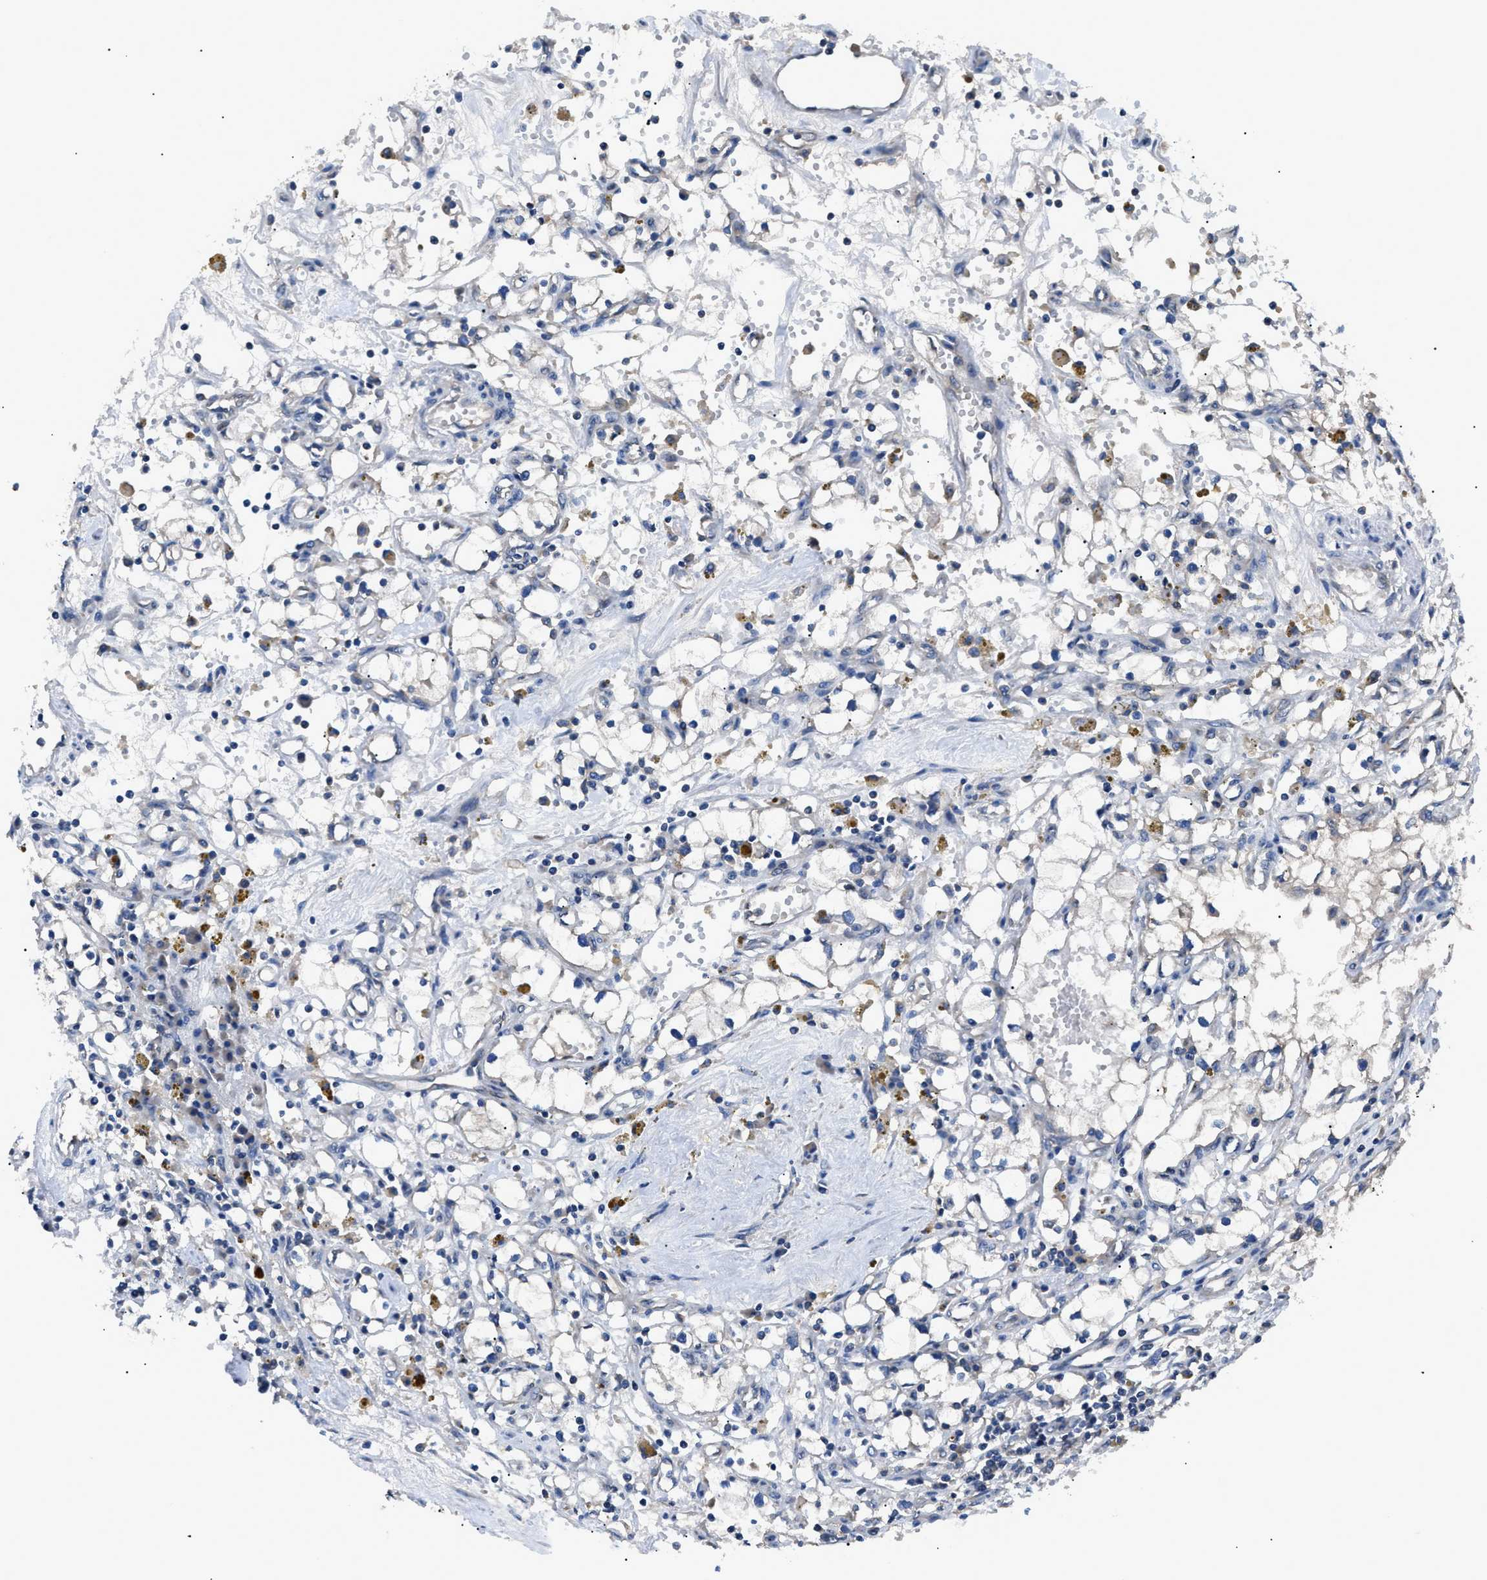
{"staining": {"intensity": "negative", "quantity": "none", "location": "none"}, "tissue": "renal cancer", "cell_type": "Tumor cells", "image_type": "cancer", "snomed": [{"axis": "morphology", "description": "Adenocarcinoma, NOS"}, {"axis": "topography", "description": "Kidney"}], "caption": "This is a micrograph of immunohistochemistry staining of adenocarcinoma (renal), which shows no positivity in tumor cells. Nuclei are stained in blue.", "gene": "ZDHHC24", "patient": {"sex": "male", "age": 56}}